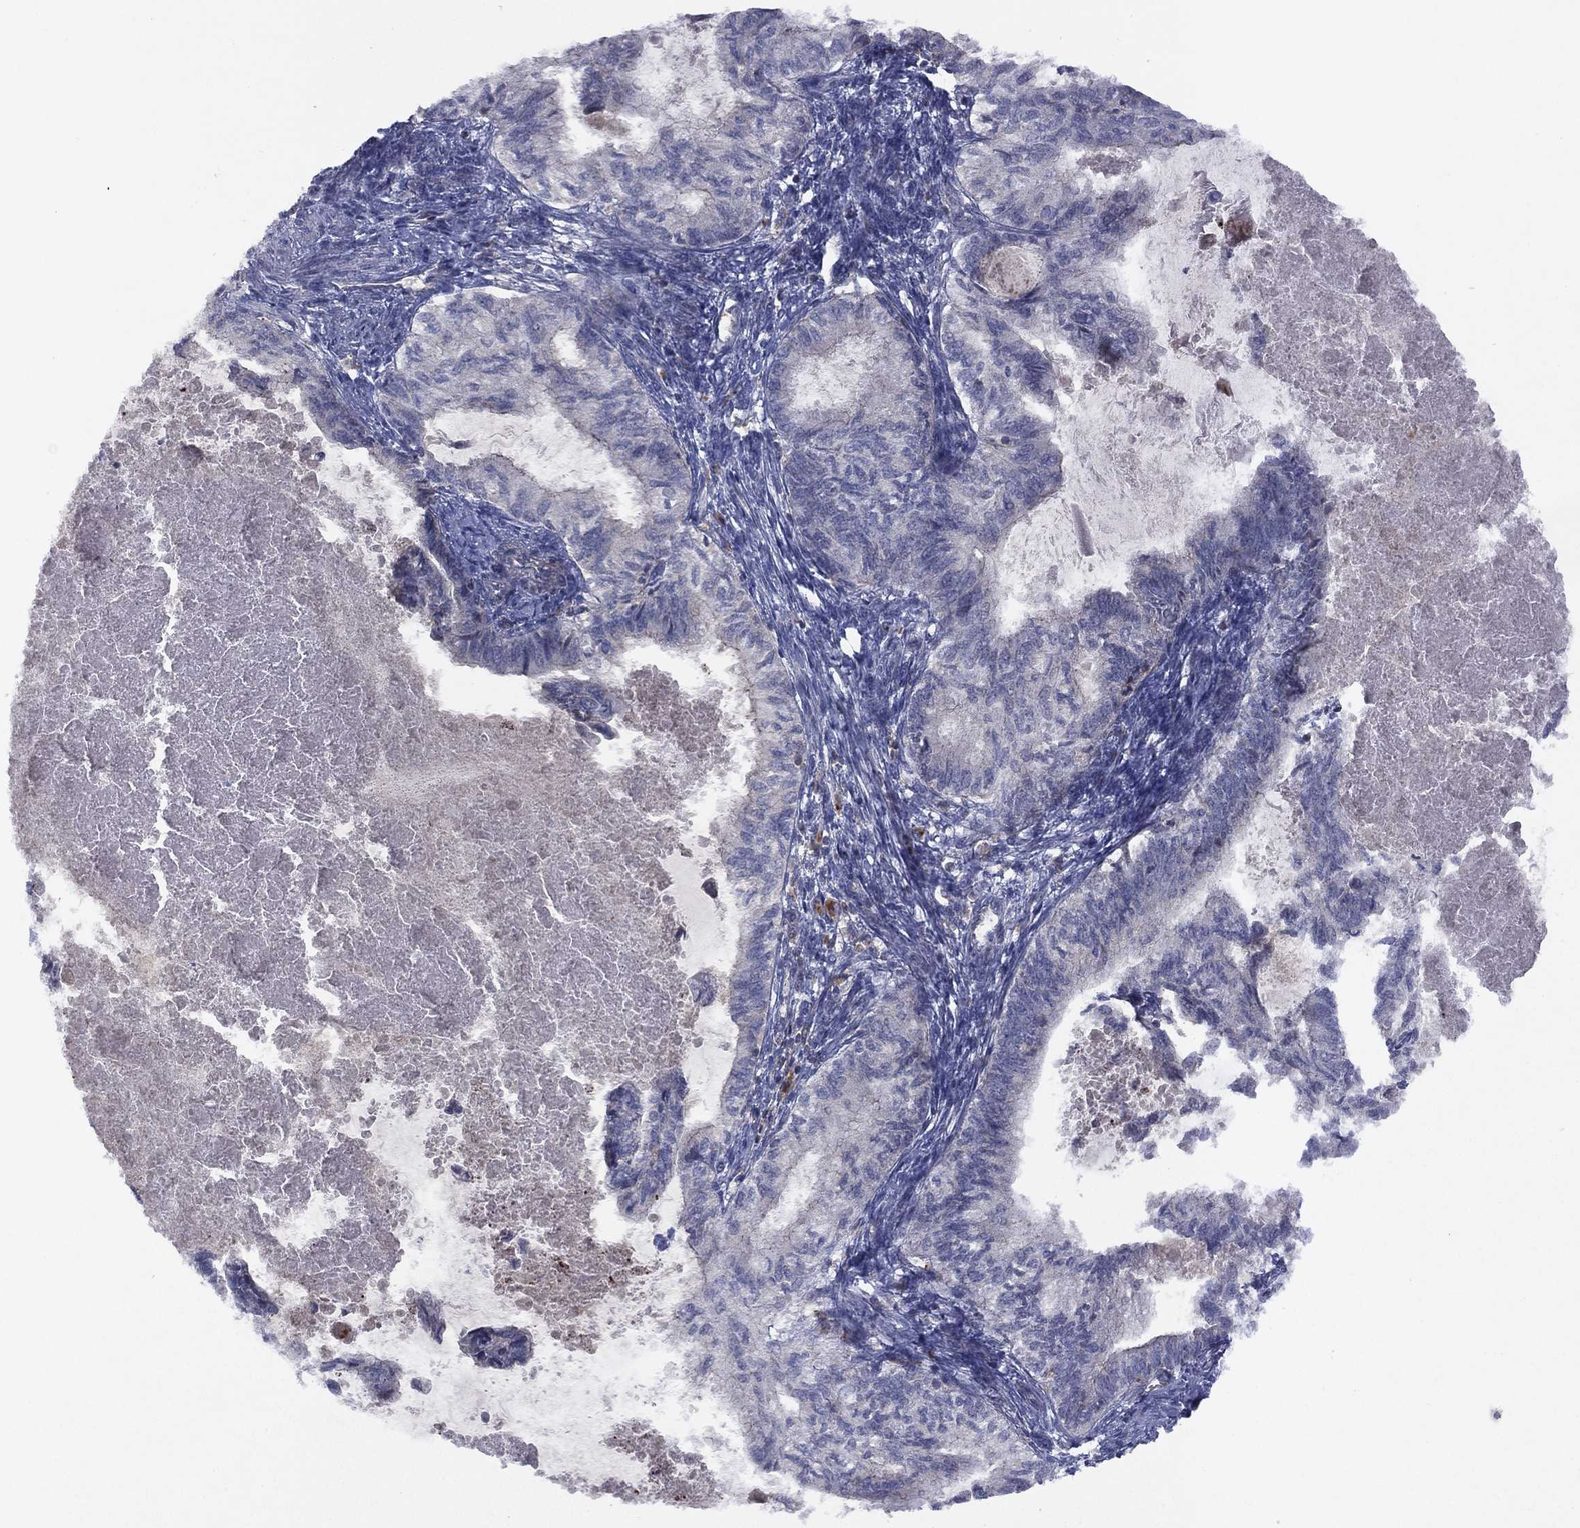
{"staining": {"intensity": "negative", "quantity": "none", "location": "none"}, "tissue": "endometrial cancer", "cell_type": "Tumor cells", "image_type": "cancer", "snomed": [{"axis": "morphology", "description": "Adenocarcinoma, NOS"}, {"axis": "topography", "description": "Endometrium"}], "caption": "The IHC photomicrograph has no significant expression in tumor cells of endometrial cancer tissue.", "gene": "DOCK8", "patient": {"sex": "female", "age": 86}}